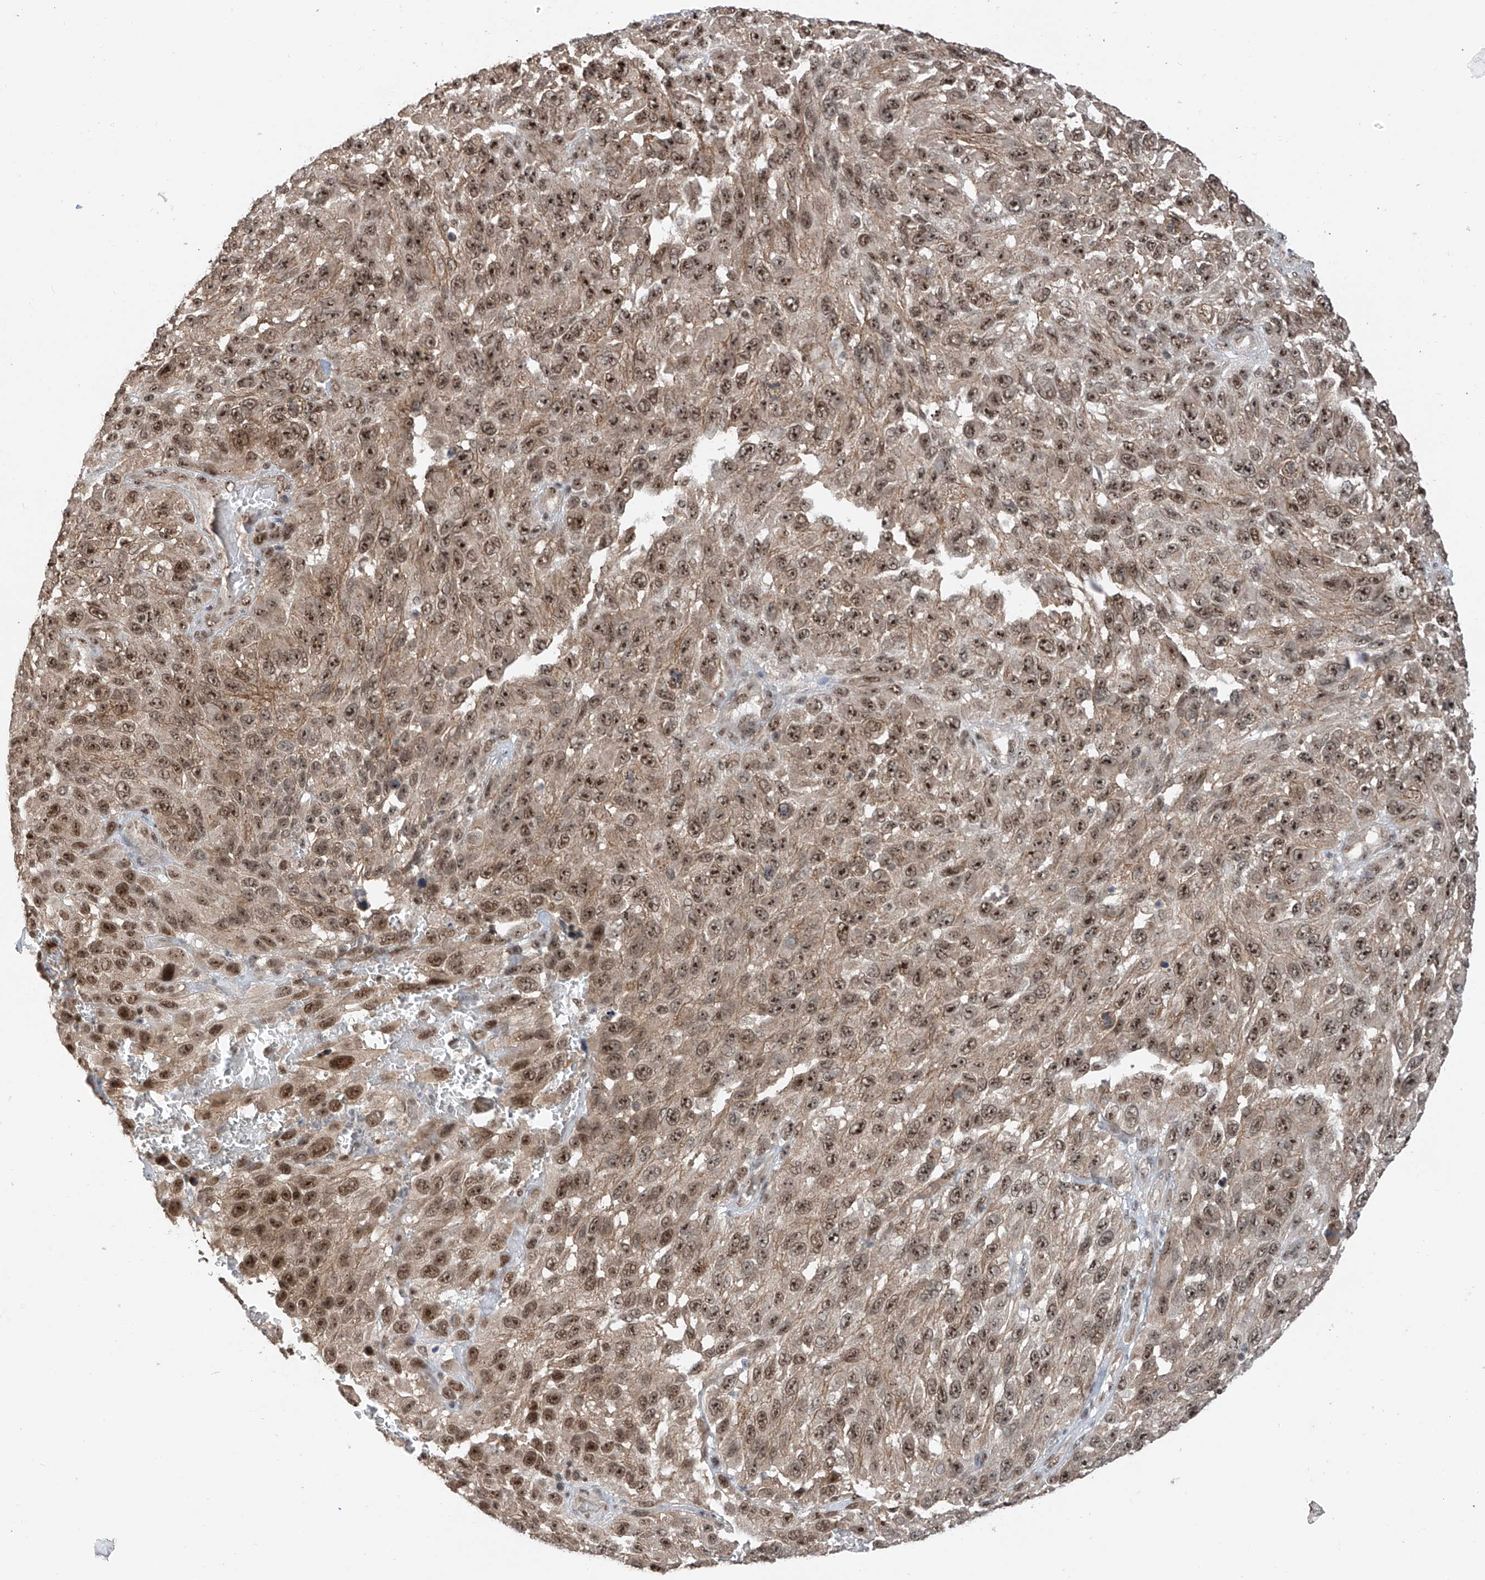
{"staining": {"intensity": "moderate", "quantity": ">75%", "location": "nuclear"}, "tissue": "melanoma", "cell_type": "Tumor cells", "image_type": "cancer", "snomed": [{"axis": "morphology", "description": "Malignant melanoma, NOS"}, {"axis": "topography", "description": "Skin"}], "caption": "Brown immunohistochemical staining in human malignant melanoma reveals moderate nuclear positivity in about >75% of tumor cells.", "gene": "RPAIN", "patient": {"sex": "female", "age": 96}}